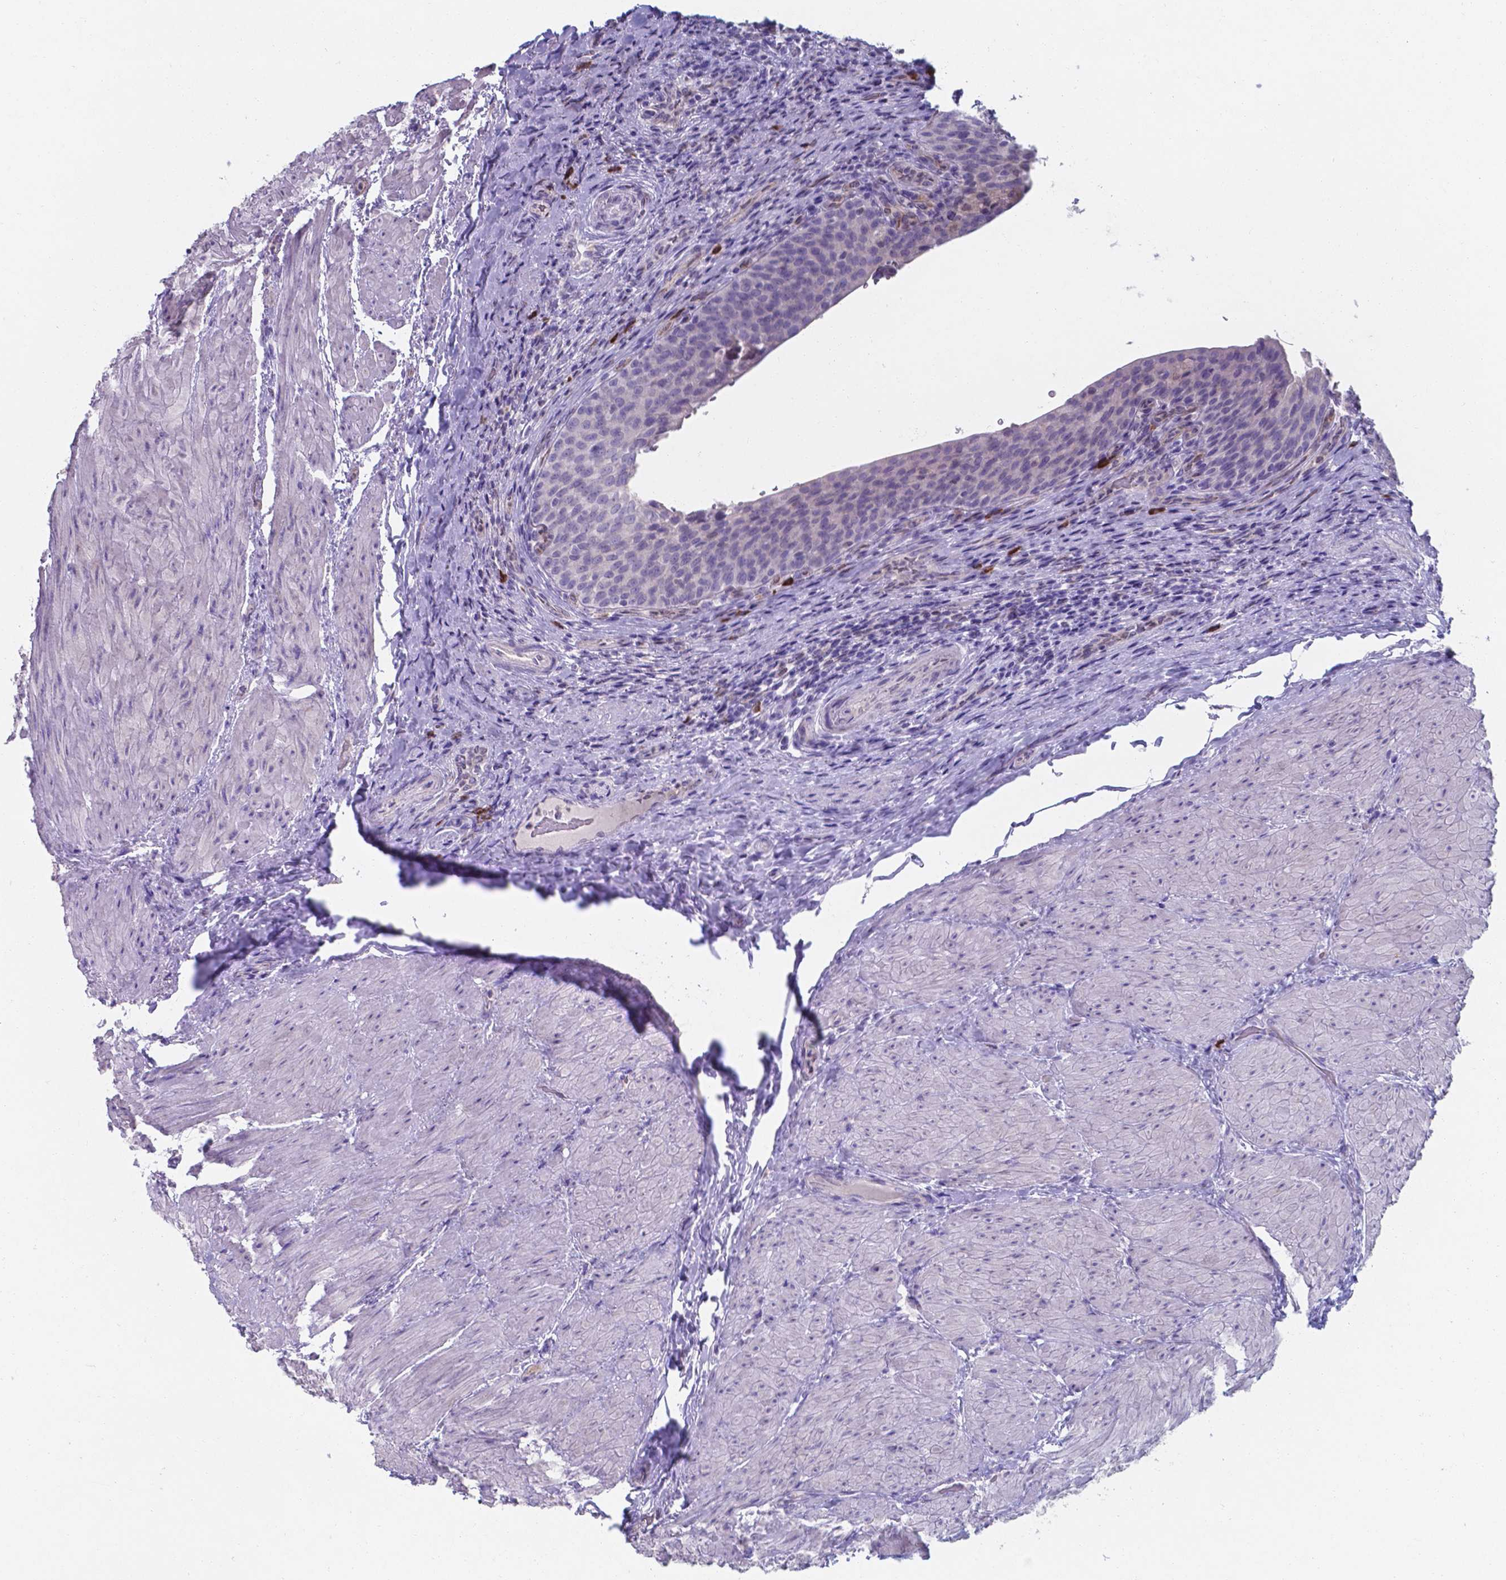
{"staining": {"intensity": "negative", "quantity": "none", "location": "none"}, "tissue": "urinary bladder", "cell_type": "Urothelial cells", "image_type": "normal", "snomed": [{"axis": "morphology", "description": "Normal tissue, NOS"}, {"axis": "topography", "description": "Urinary bladder"}, {"axis": "topography", "description": "Peripheral nerve tissue"}], "caption": "Immunohistochemistry (IHC) micrograph of unremarkable urinary bladder stained for a protein (brown), which exhibits no expression in urothelial cells.", "gene": "UBE2J1", "patient": {"sex": "male", "age": 66}}